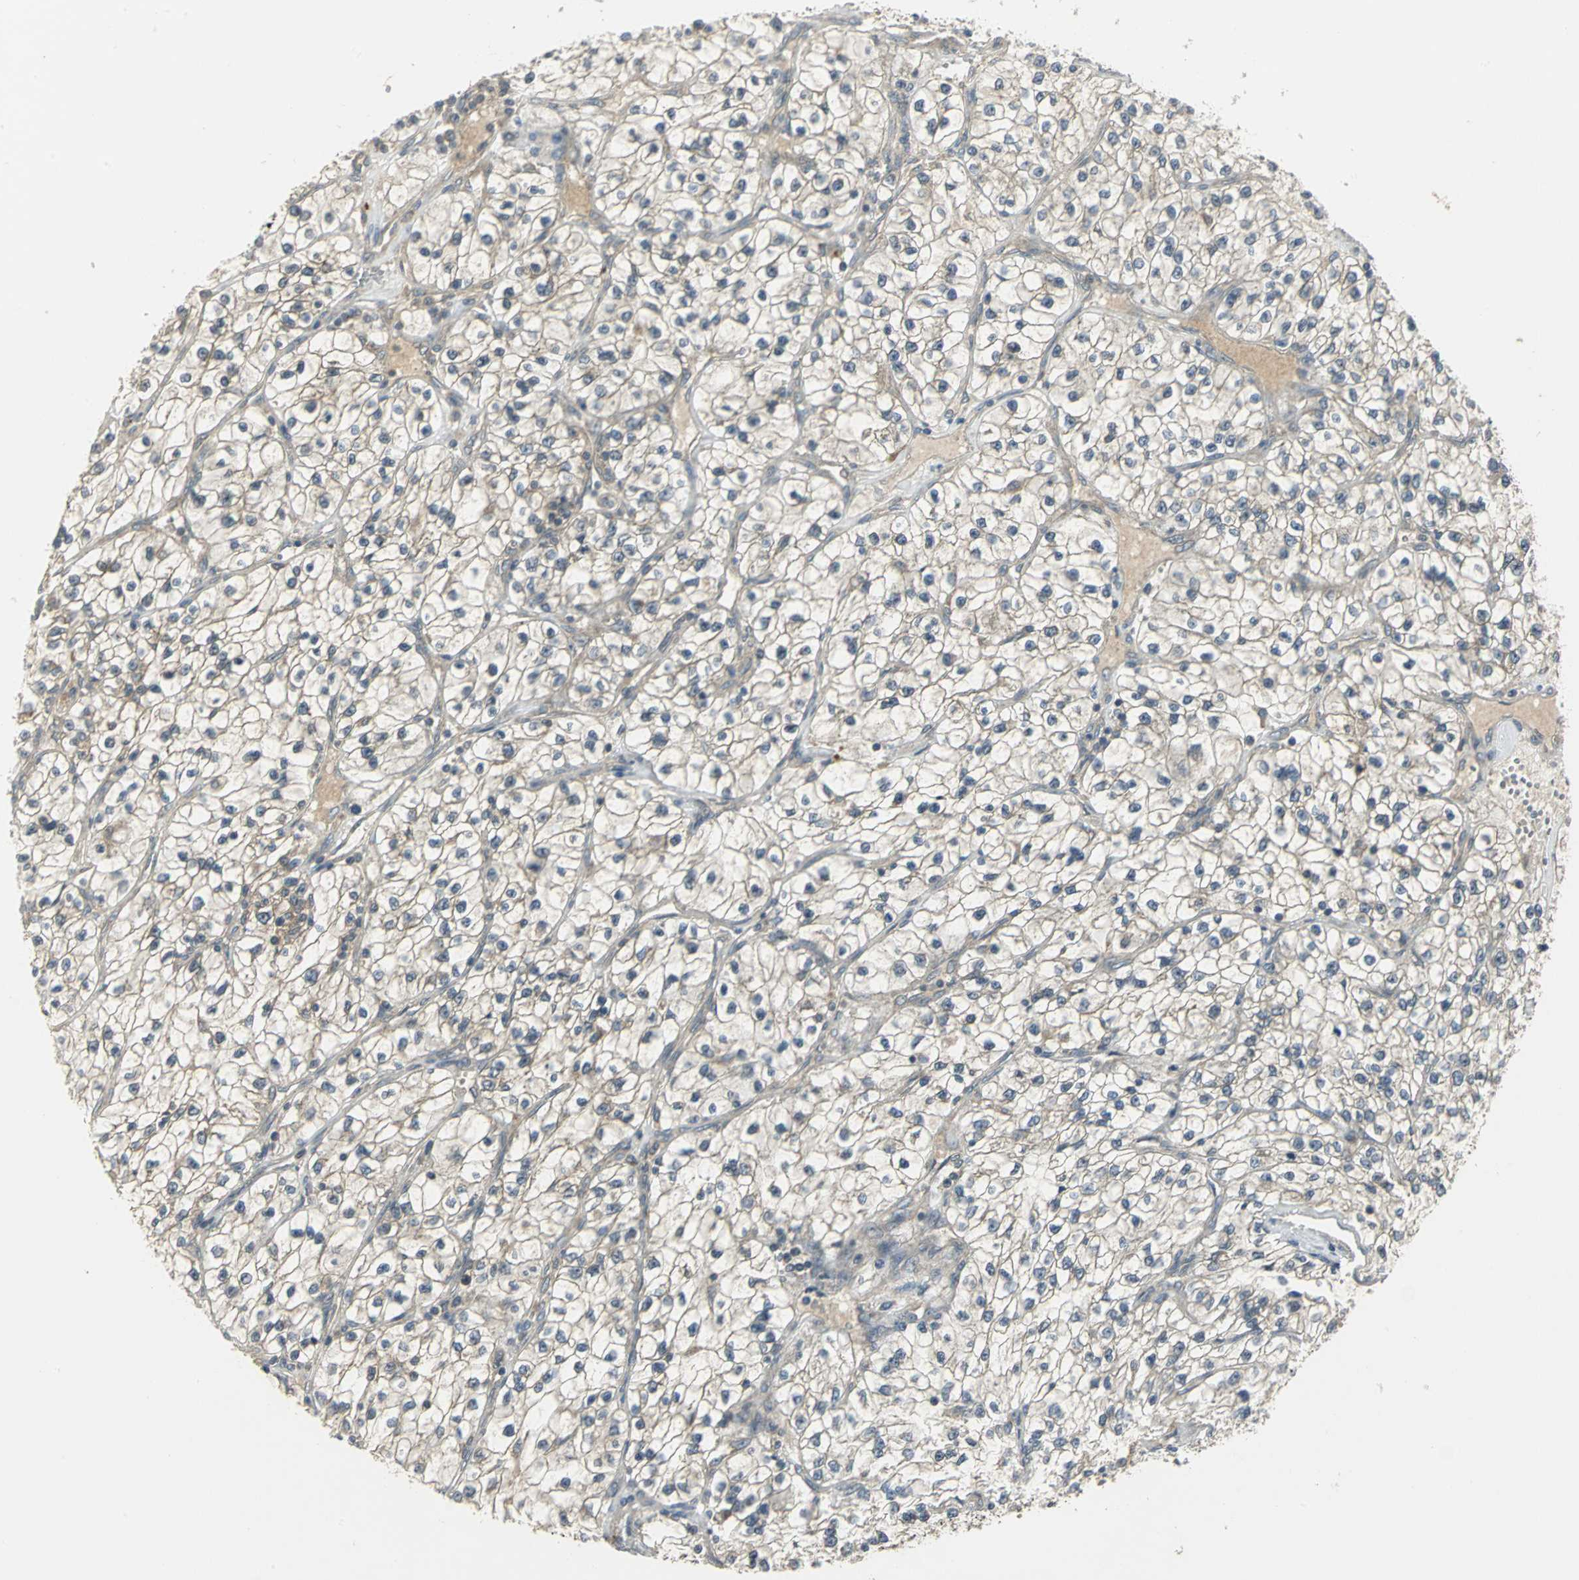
{"staining": {"intensity": "weak", "quantity": ">75%", "location": "cytoplasmic/membranous"}, "tissue": "renal cancer", "cell_type": "Tumor cells", "image_type": "cancer", "snomed": [{"axis": "morphology", "description": "Adenocarcinoma, NOS"}, {"axis": "topography", "description": "Kidney"}], "caption": "Immunohistochemical staining of human renal adenocarcinoma reveals low levels of weak cytoplasmic/membranous staining in approximately >75% of tumor cells. (DAB (3,3'-diaminobenzidine) IHC with brightfield microscopy, high magnification).", "gene": "MAPK8IP3", "patient": {"sex": "female", "age": 57}}